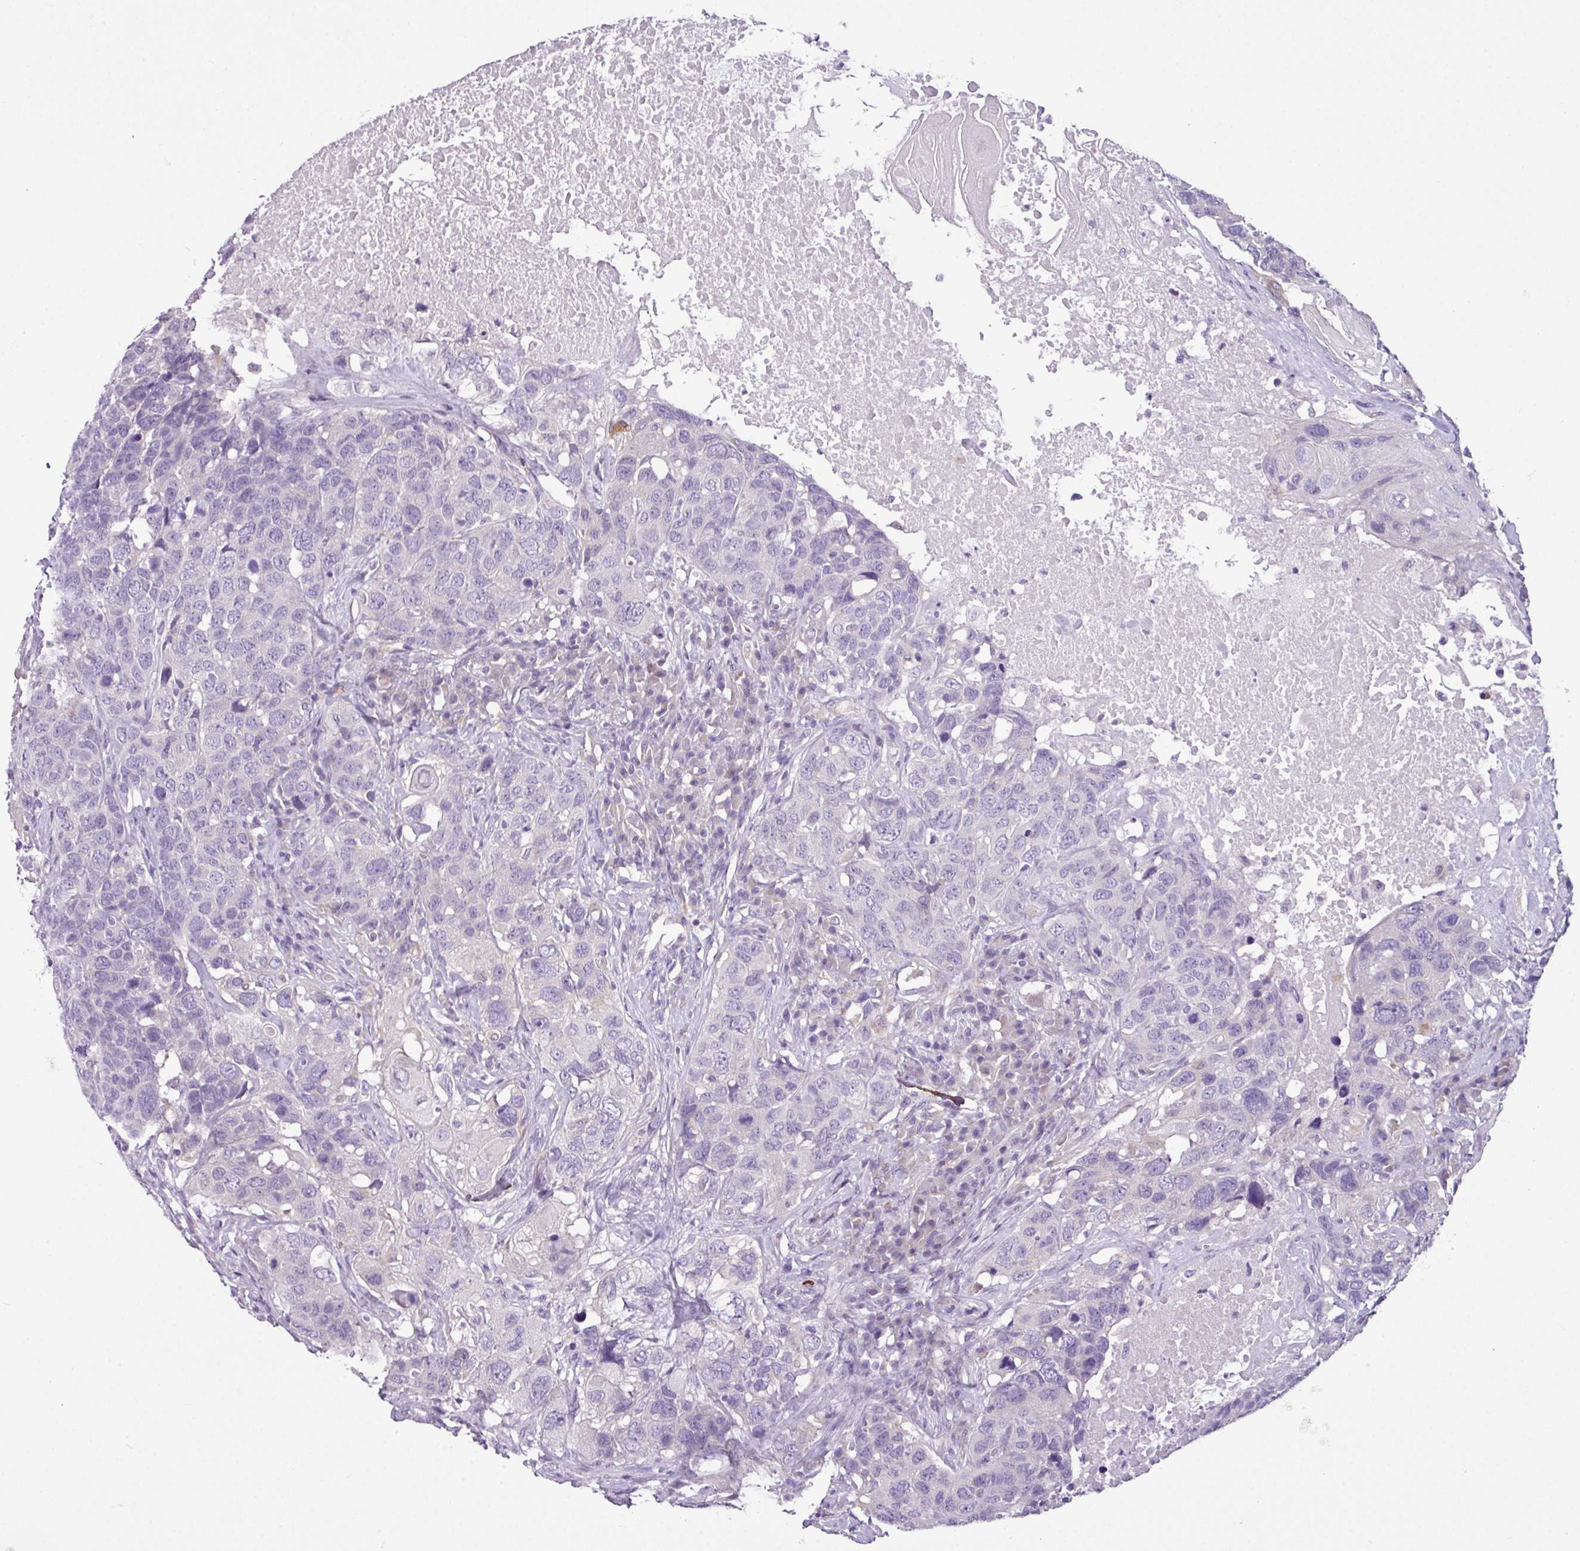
{"staining": {"intensity": "negative", "quantity": "none", "location": "none"}, "tissue": "head and neck cancer", "cell_type": "Tumor cells", "image_type": "cancer", "snomed": [{"axis": "morphology", "description": "Squamous cell carcinoma, NOS"}, {"axis": "topography", "description": "Head-Neck"}], "caption": "Photomicrograph shows no significant protein expression in tumor cells of squamous cell carcinoma (head and neck). (Immunohistochemistry (ihc), brightfield microscopy, high magnification).", "gene": "TOR1AIP2", "patient": {"sex": "male", "age": 66}}